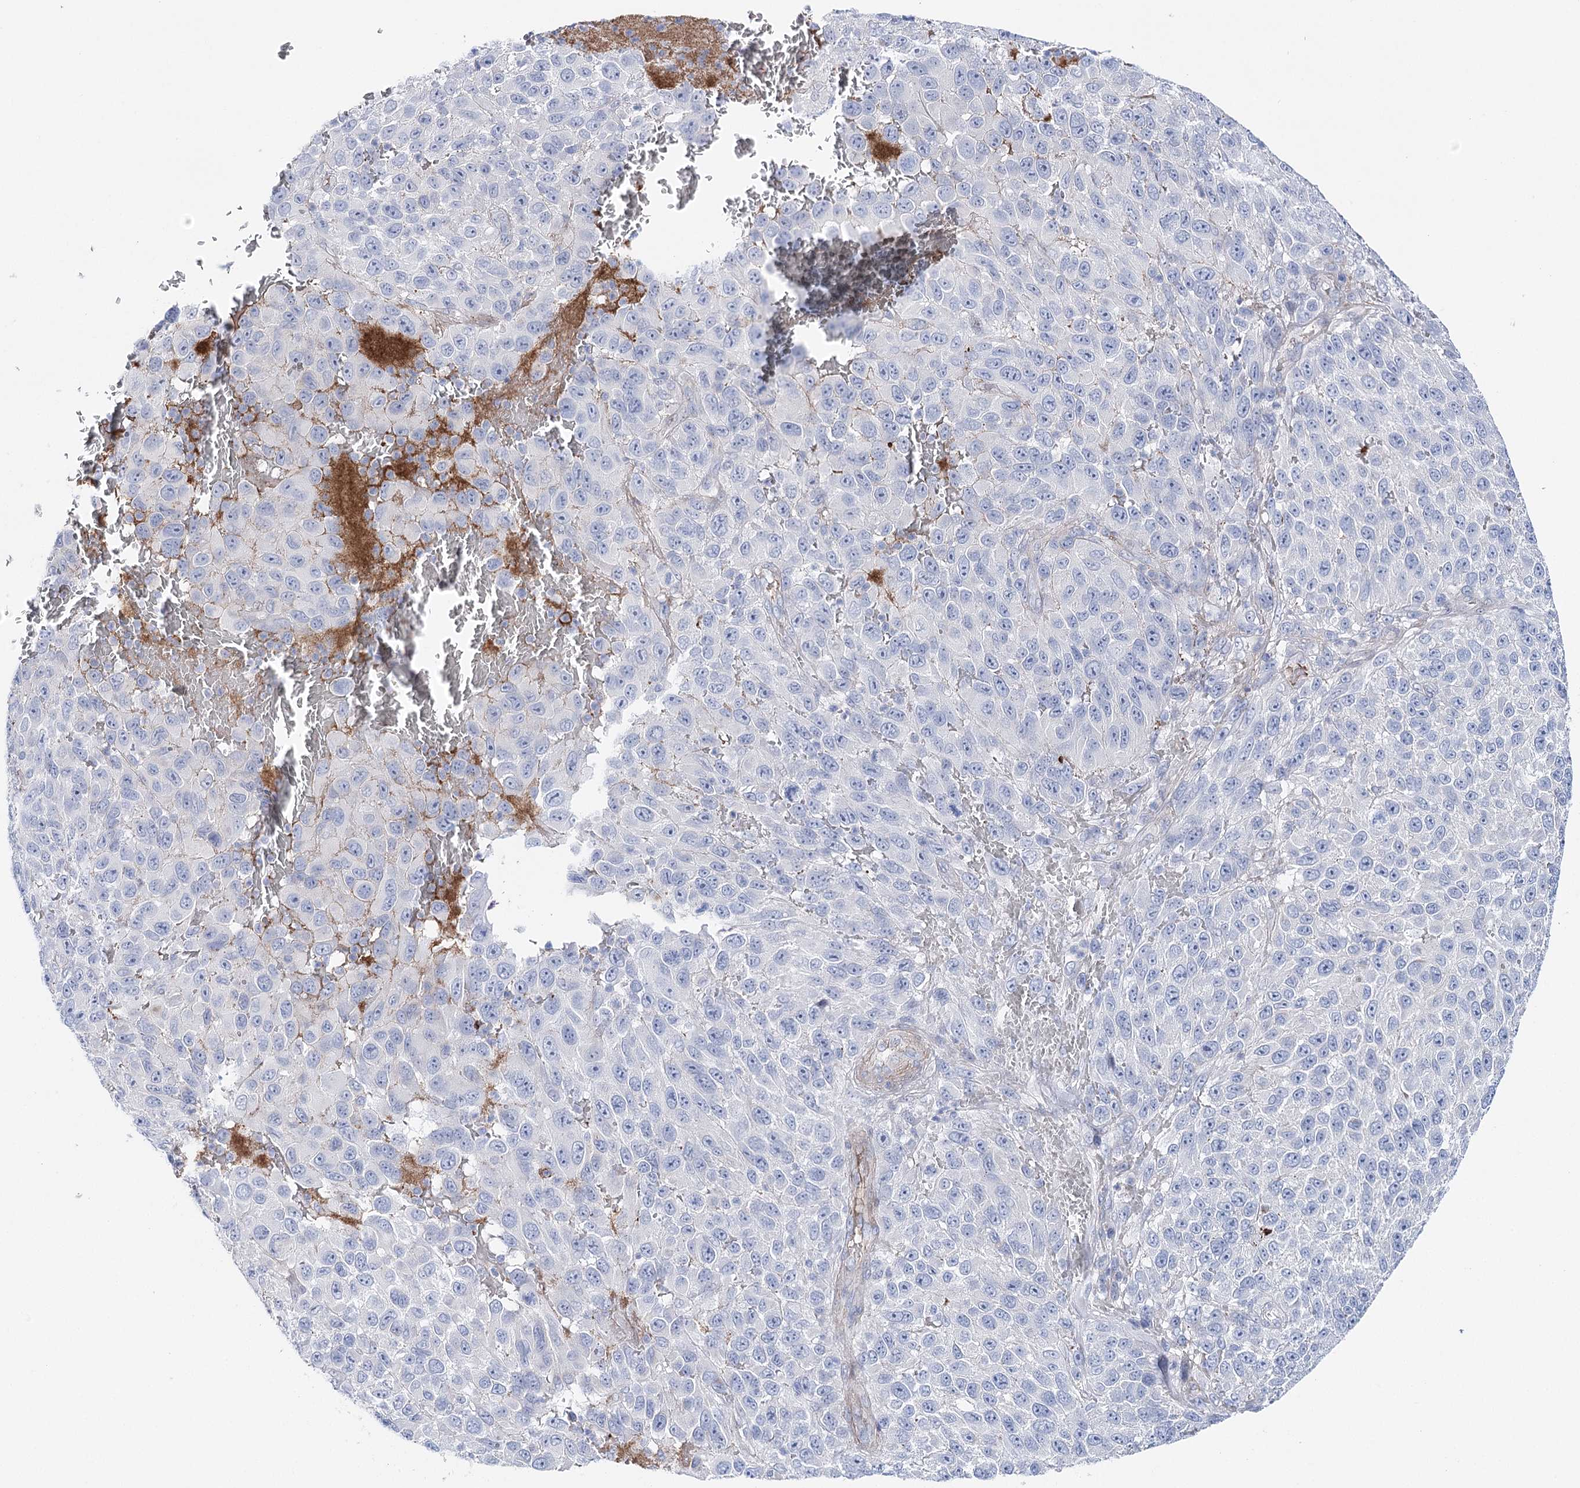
{"staining": {"intensity": "negative", "quantity": "none", "location": "none"}, "tissue": "melanoma", "cell_type": "Tumor cells", "image_type": "cancer", "snomed": [{"axis": "morphology", "description": "Malignant melanoma, NOS"}, {"axis": "topography", "description": "Skin"}], "caption": "Immunohistochemistry (IHC) image of neoplastic tissue: melanoma stained with DAB shows no significant protein expression in tumor cells.", "gene": "ANKRD23", "patient": {"sex": "female", "age": 96}}